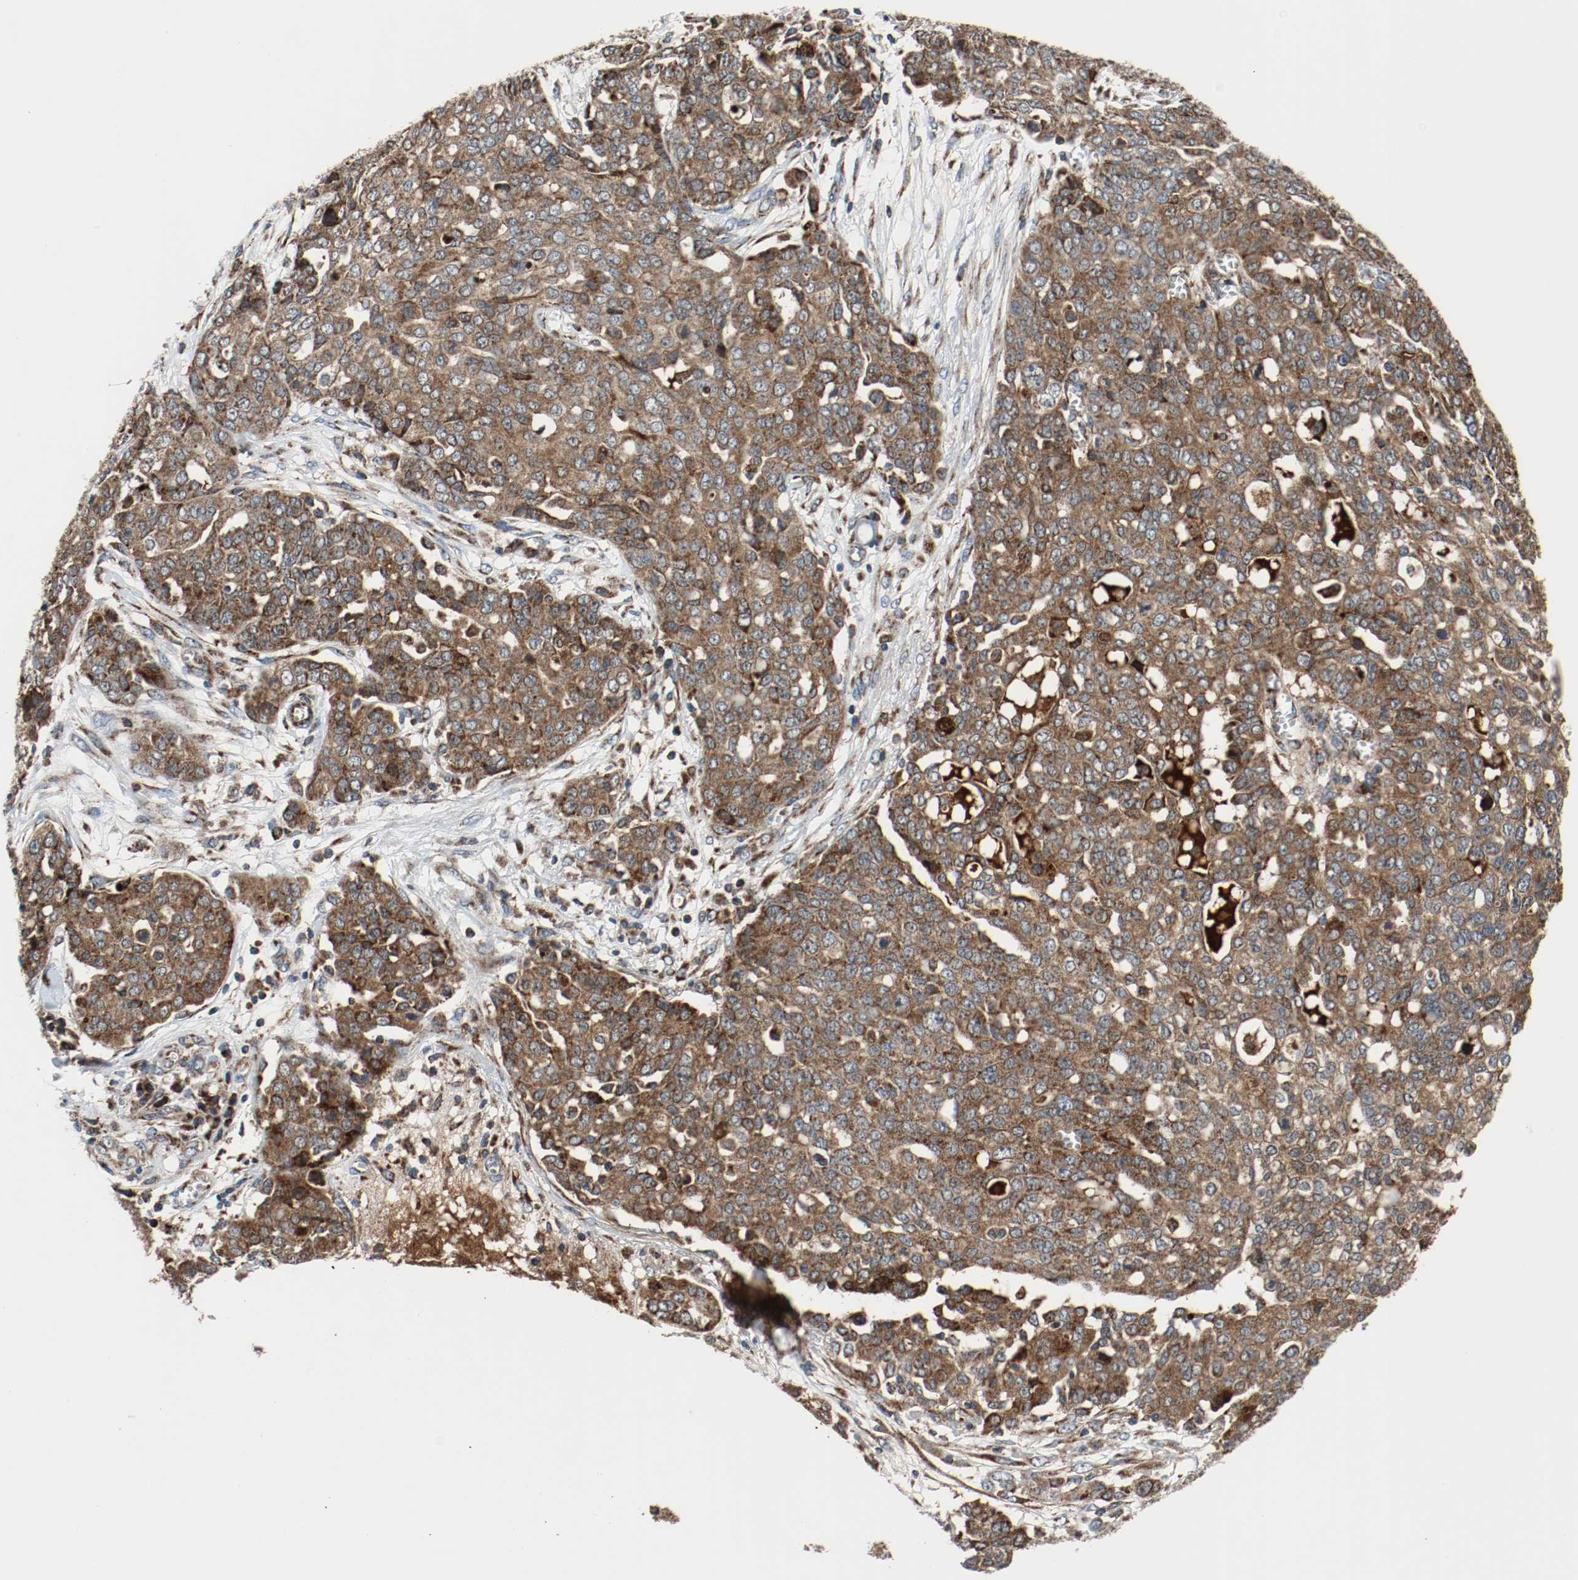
{"staining": {"intensity": "strong", "quantity": ">75%", "location": "cytoplasmic/membranous"}, "tissue": "ovarian cancer", "cell_type": "Tumor cells", "image_type": "cancer", "snomed": [{"axis": "morphology", "description": "Cystadenocarcinoma, serous, NOS"}, {"axis": "topography", "description": "Soft tissue"}, {"axis": "topography", "description": "Ovary"}], "caption": "Immunohistochemical staining of human serous cystadenocarcinoma (ovarian) reveals strong cytoplasmic/membranous protein expression in about >75% of tumor cells. (brown staining indicates protein expression, while blue staining denotes nuclei).", "gene": "TXNRD1", "patient": {"sex": "female", "age": 57}}